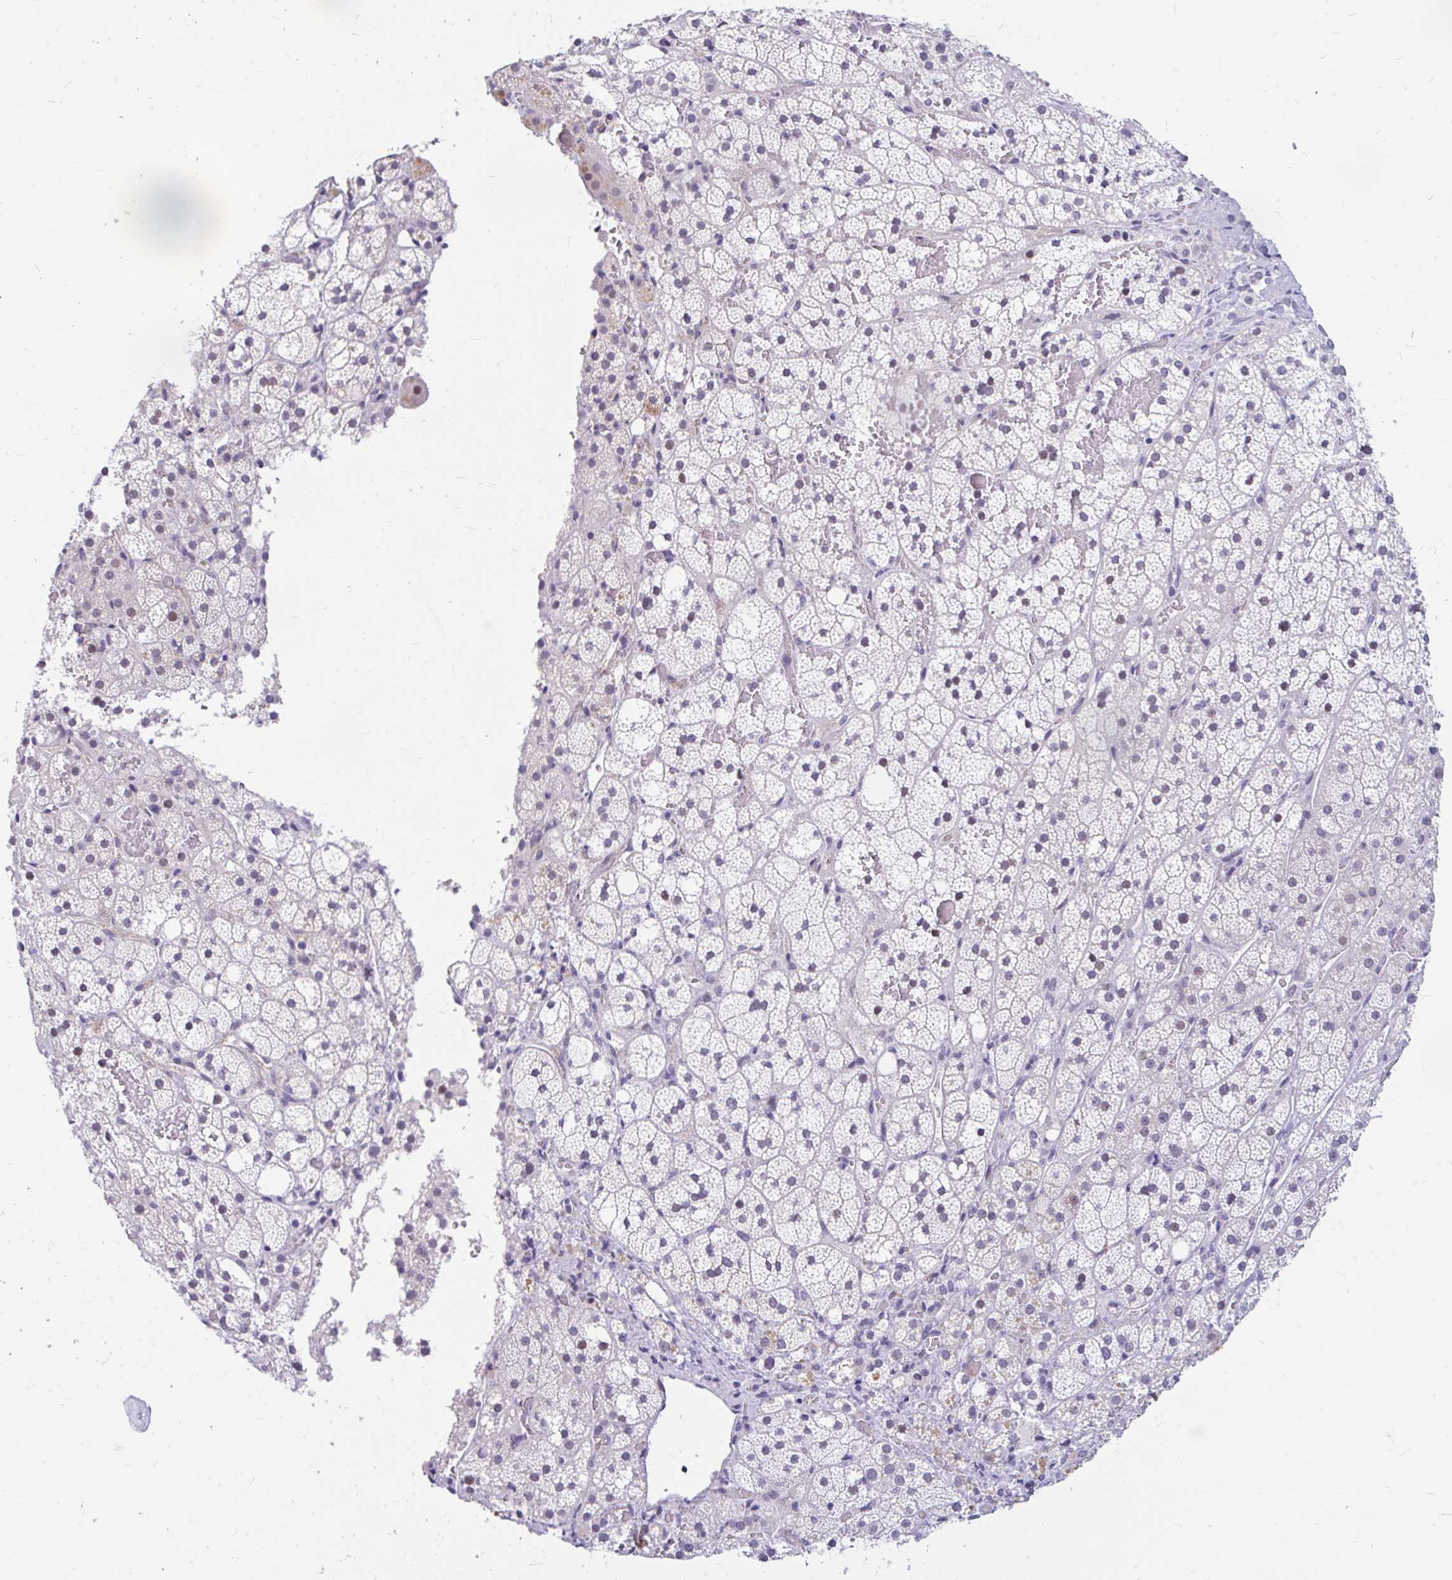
{"staining": {"intensity": "moderate", "quantity": "<25%", "location": "cytoplasmic/membranous,nuclear"}, "tissue": "adrenal gland", "cell_type": "Glandular cells", "image_type": "normal", "snomed": [{"axis": "morphology", "description": "Normal tissue, NOS"}, {"axis": "topography", "description": "Adrenal gland"}], "caption": "Immunohistochemical staining of unremarkable adrenal gland reveals <25% levels of moderate cytoplasmic/membranous,nuclear protein expression in approximately <25% of glandular cells. (IHC, brightfield microscopy, high magnification).", "gene": "RGS16", "patient": {"sex": "male", "age": 53}}